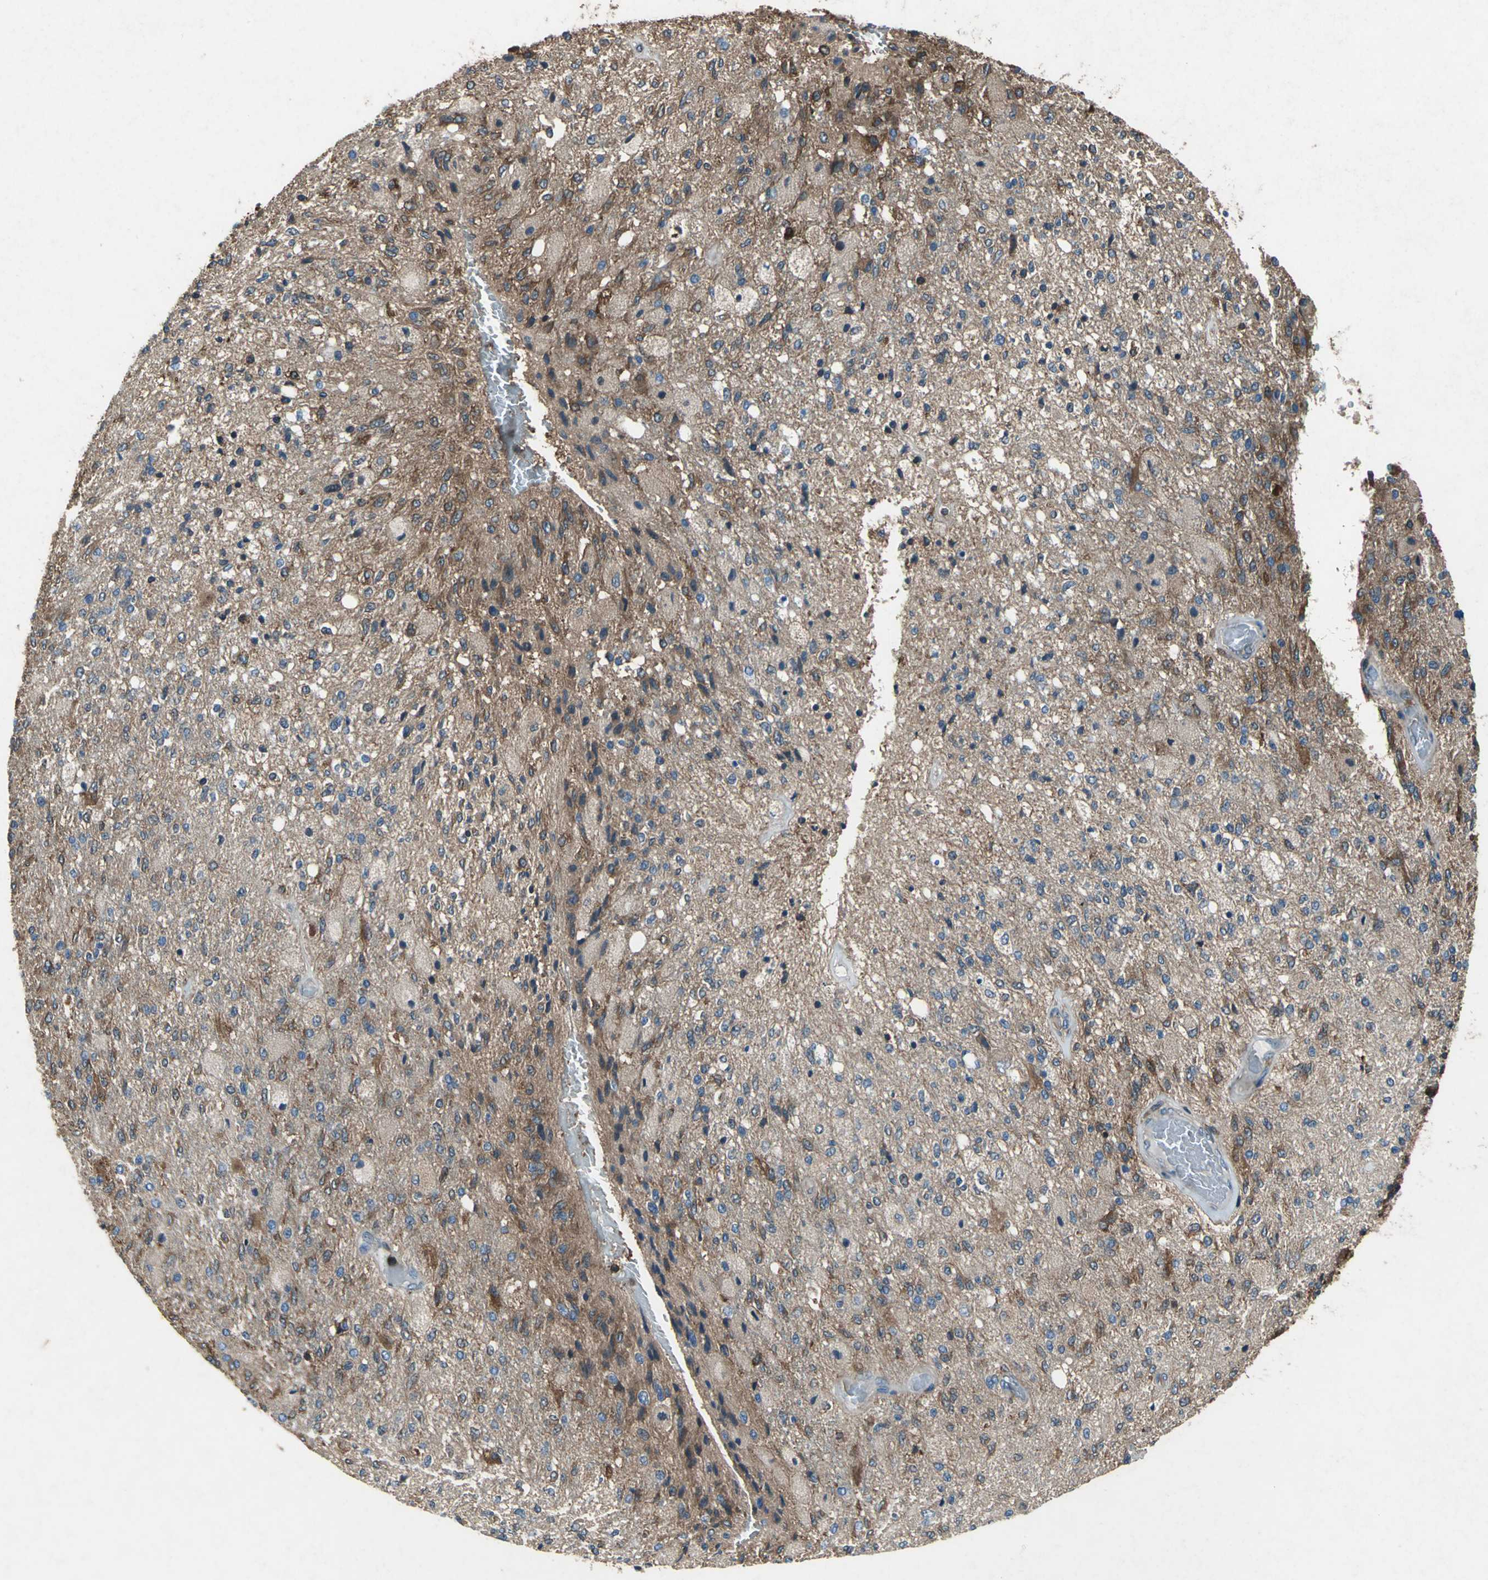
{"staining": {"intensity": "strong", "quantity": "25%-75%", "location": "cytoplasmic/membranous"}, "tissue": "glioma", "cell_type": "Tumor cells", "image_type": "cancer", "snomed": [{"axis": "morphology", "description": "Normal tissue, NOS"}, {"axis": "morphology", "description": "Glioma, malignant, High grade"}, {"axis": "topography", "description": "Cerebral cortex"}], "caption": "Immunohistochemistry (IHC) of glioma exhibits high levels of strong cytoplasmic/membranous expression in about 25%-75% of tumor cells. (brown staining indicates protein expression, while blue staining denotes nuclei).", "gene": "CAPN1", "patient": {"sex": "male", "age": 77}}